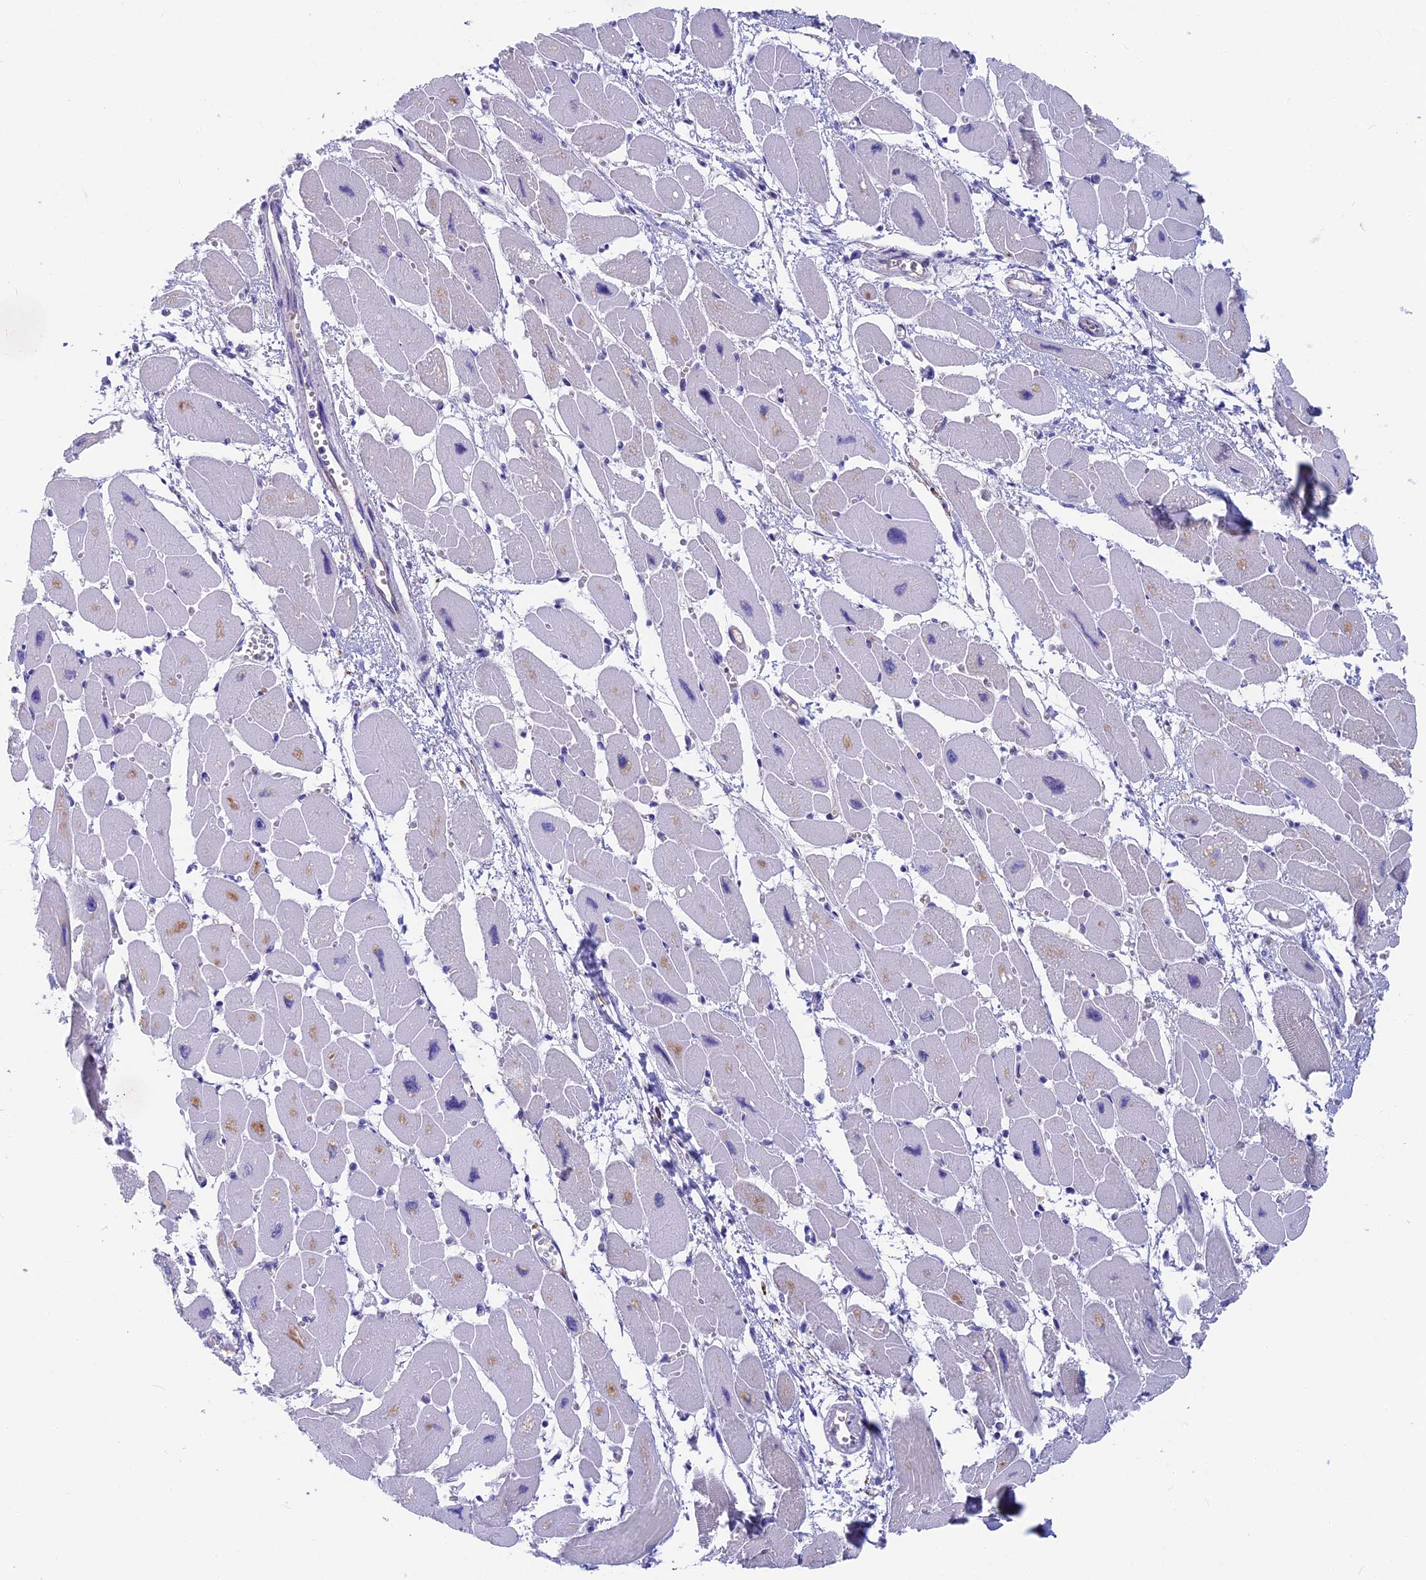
{"staining": {"intensity": "negative", "quantity": "none", "location": "none"}, "tissue": "heart muscle", "cell_type": "Cardiomyocytes", "image_type": "normal", "snomed": [{"axis": "morphology", "description": "Normal tissue, NOS"}, {"axis": "topography", "description": "Heart"}], "caption": "Photomicrograph shows no significant protein staining in cardiomyocytes of normal heart muscle.", "gene": "SNAP91", "patient": {"sex": "female", "age": 54}}